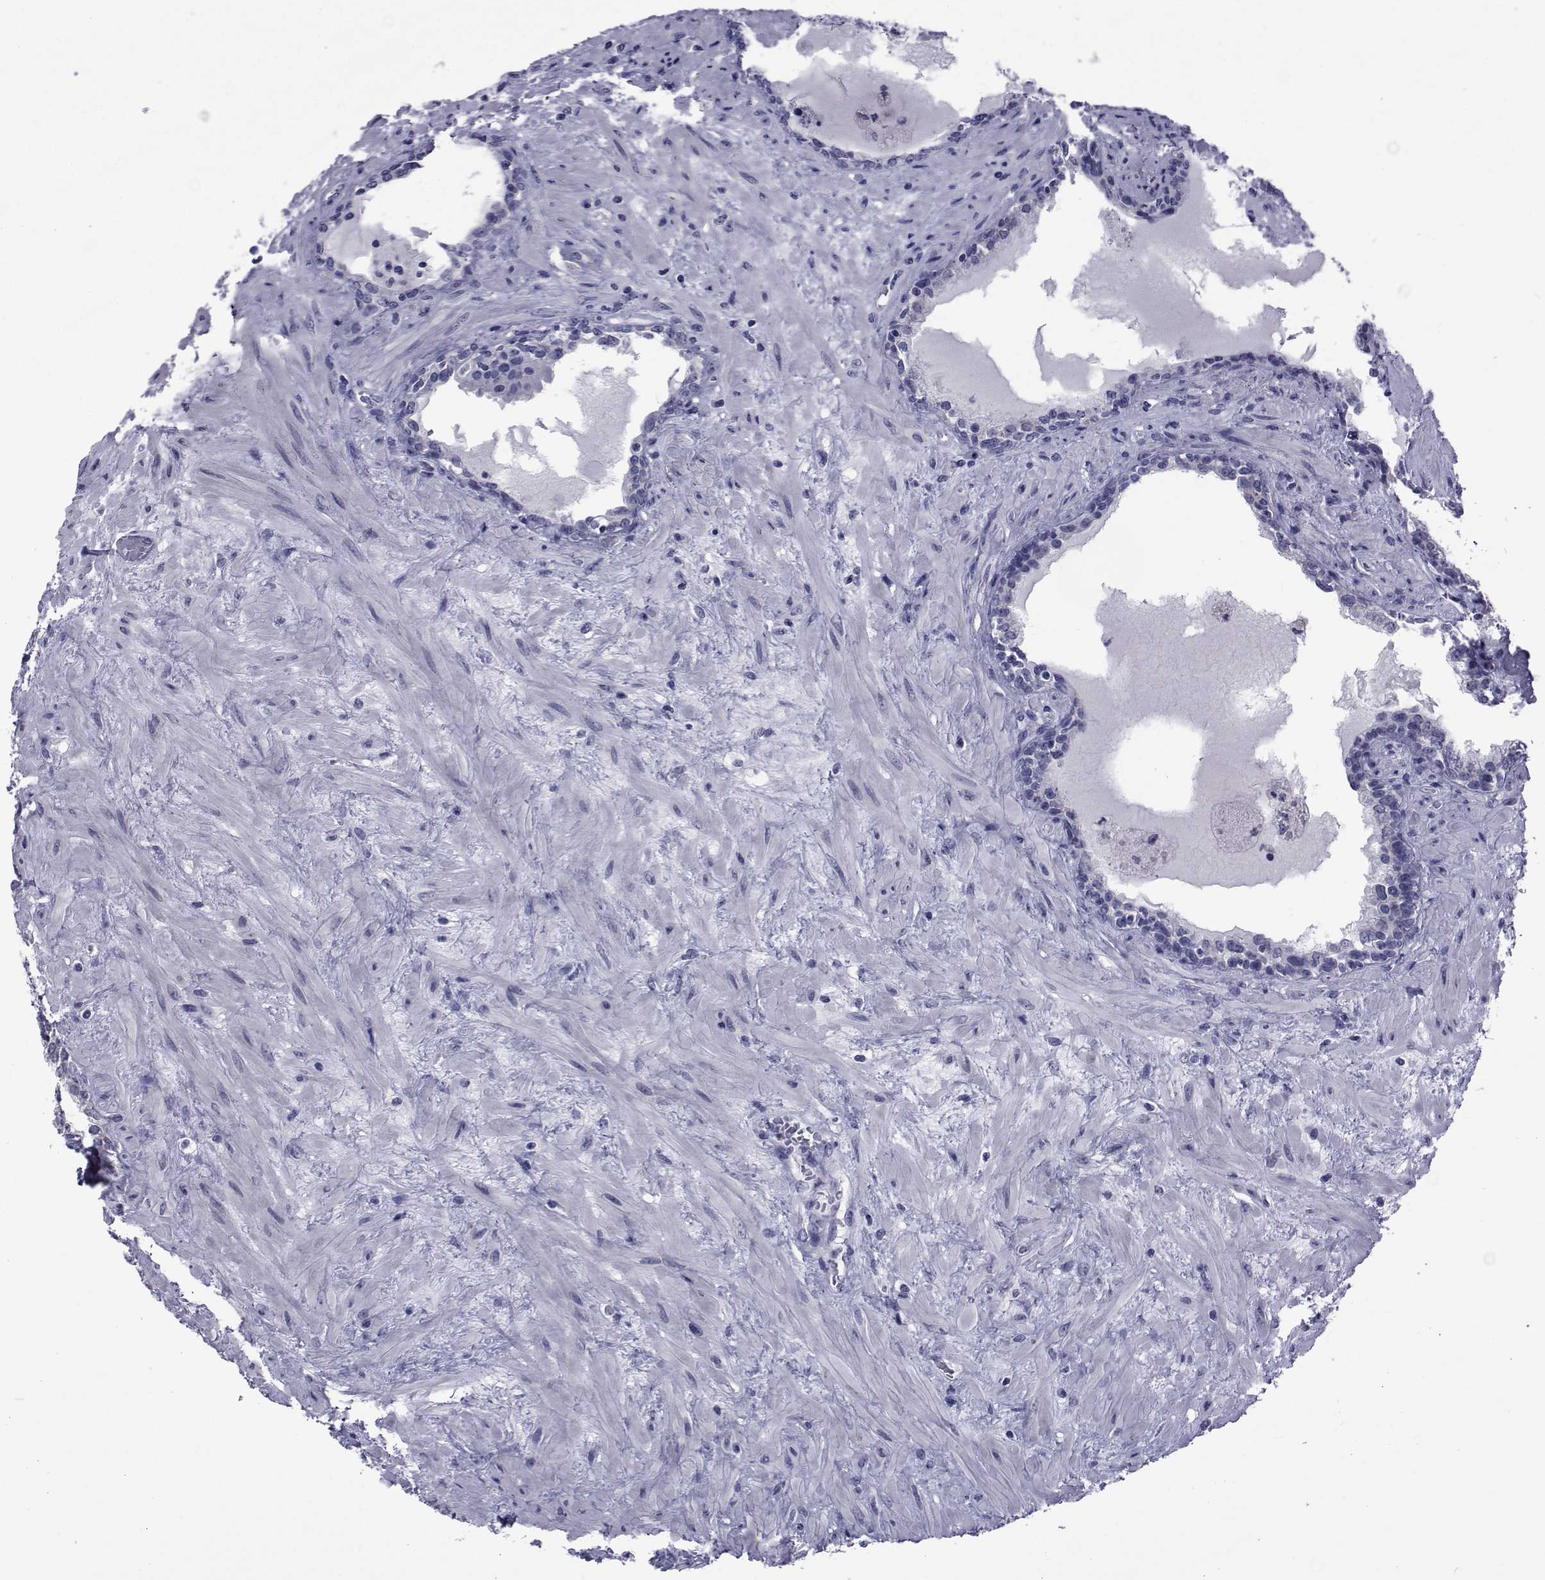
{"staining": {"intensity": "negative", "quantity": "none", "location": "none"}, "tissue": "prostate", "cell_type": "Glandular cells", "image_type": "normal", "snomed": [{"axis": "morphology", "description": "Normal tissue, NOS"}, {"axis": "topography", "description": "Prostate"}], "caption": "IHC histopathology image of normal human prostate stained for a protein (brown), which exhibits no staining in glandular cells.", "gene": "GKAP1", "patient": {"sex": "male", "age": 63}}